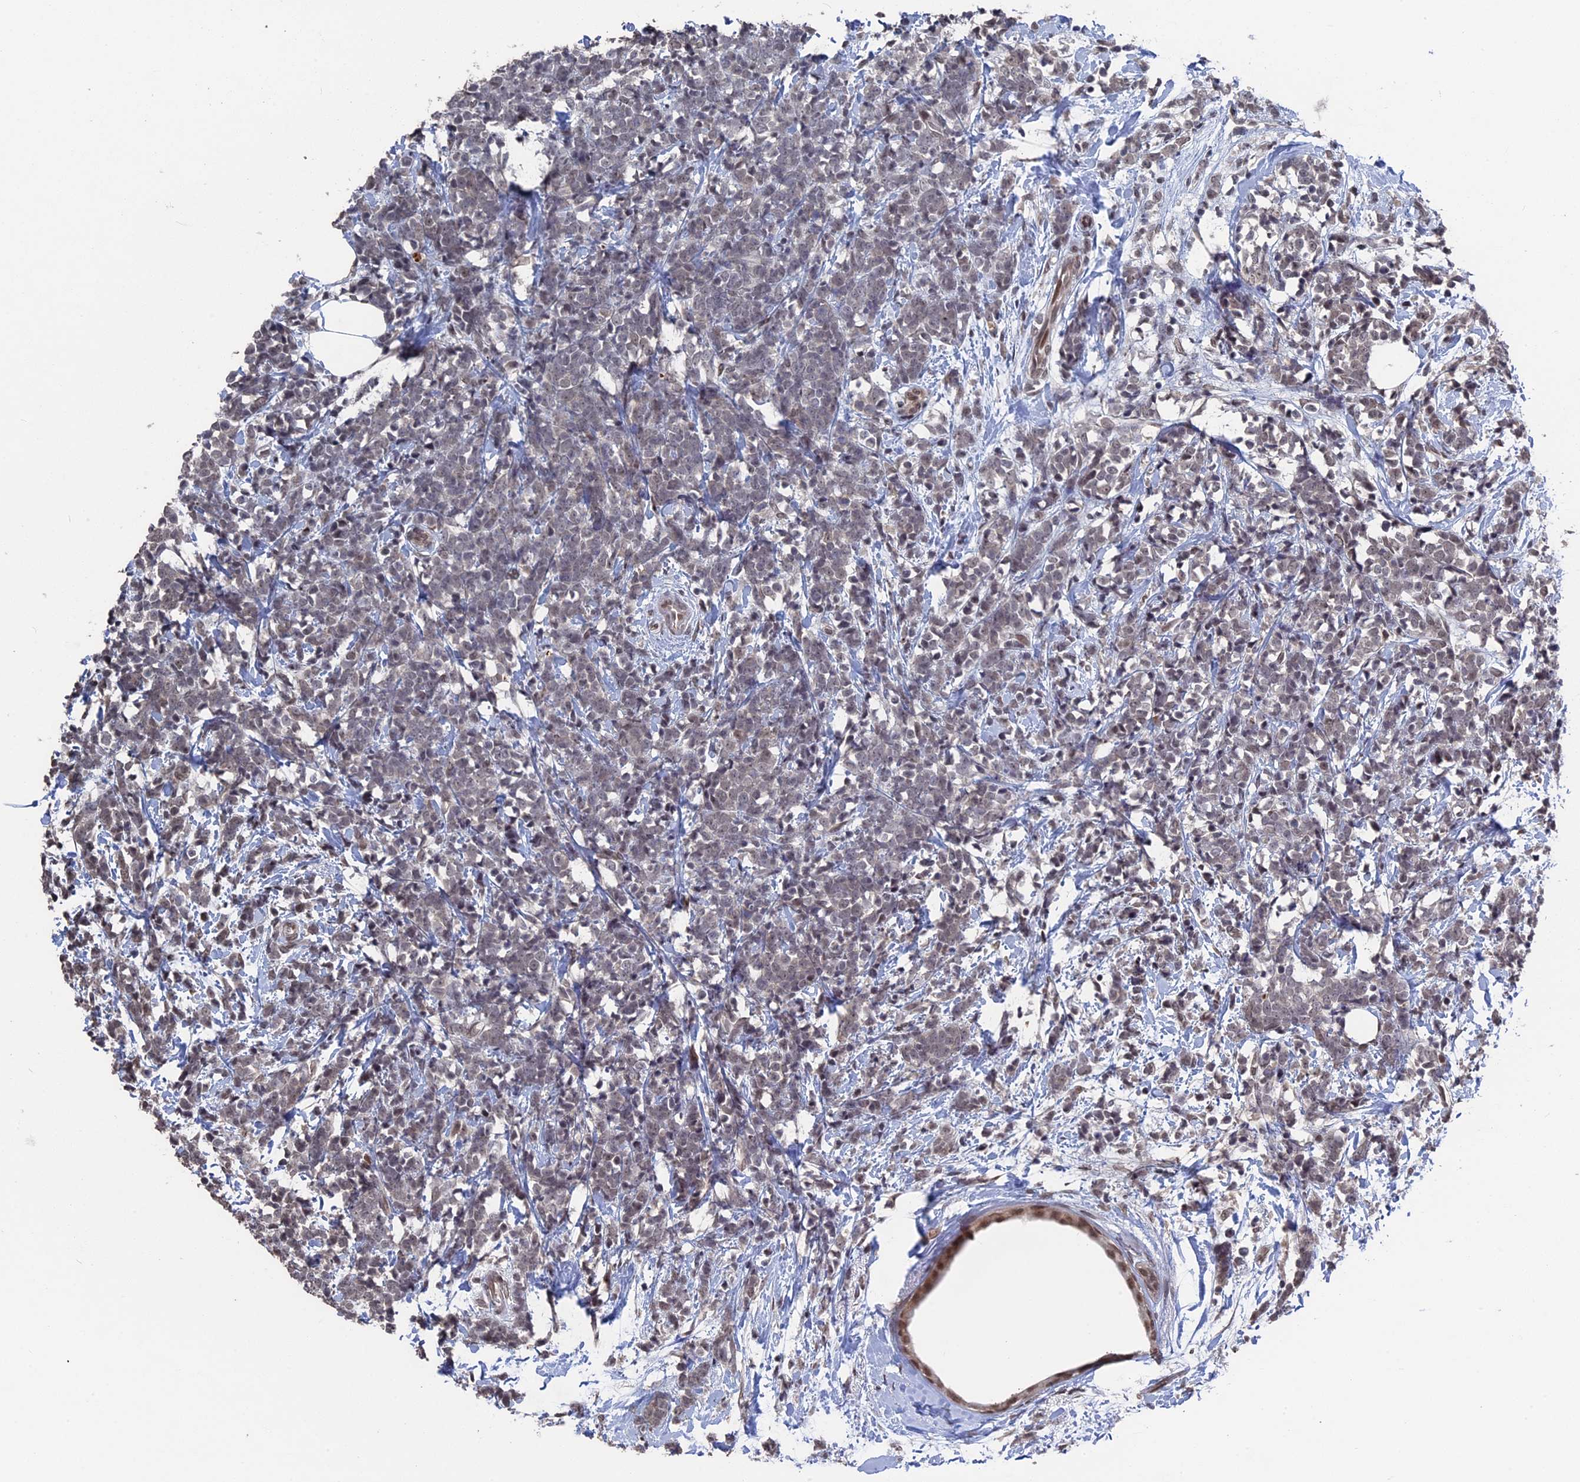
{"staining": {"intensity": "weak", "quantity": "25%-75%", "location": "nuclear"}, "tissue": "breast cancer", "cell_type": "Tumor cells", "image_type": "cancer", "snomed": [{"axis": "morphology", "description": "Lobular carcinoma"}, {"axis": "topography", "description": "Breast"}], "caption": "Protein analysis of lobular carcinoma (breast) tissue reveals weak nuclear expression in about 25%-75% of tumor cells.", "gene": "NR2C2AP", "patient": {"sex": "female", "age": 58}}